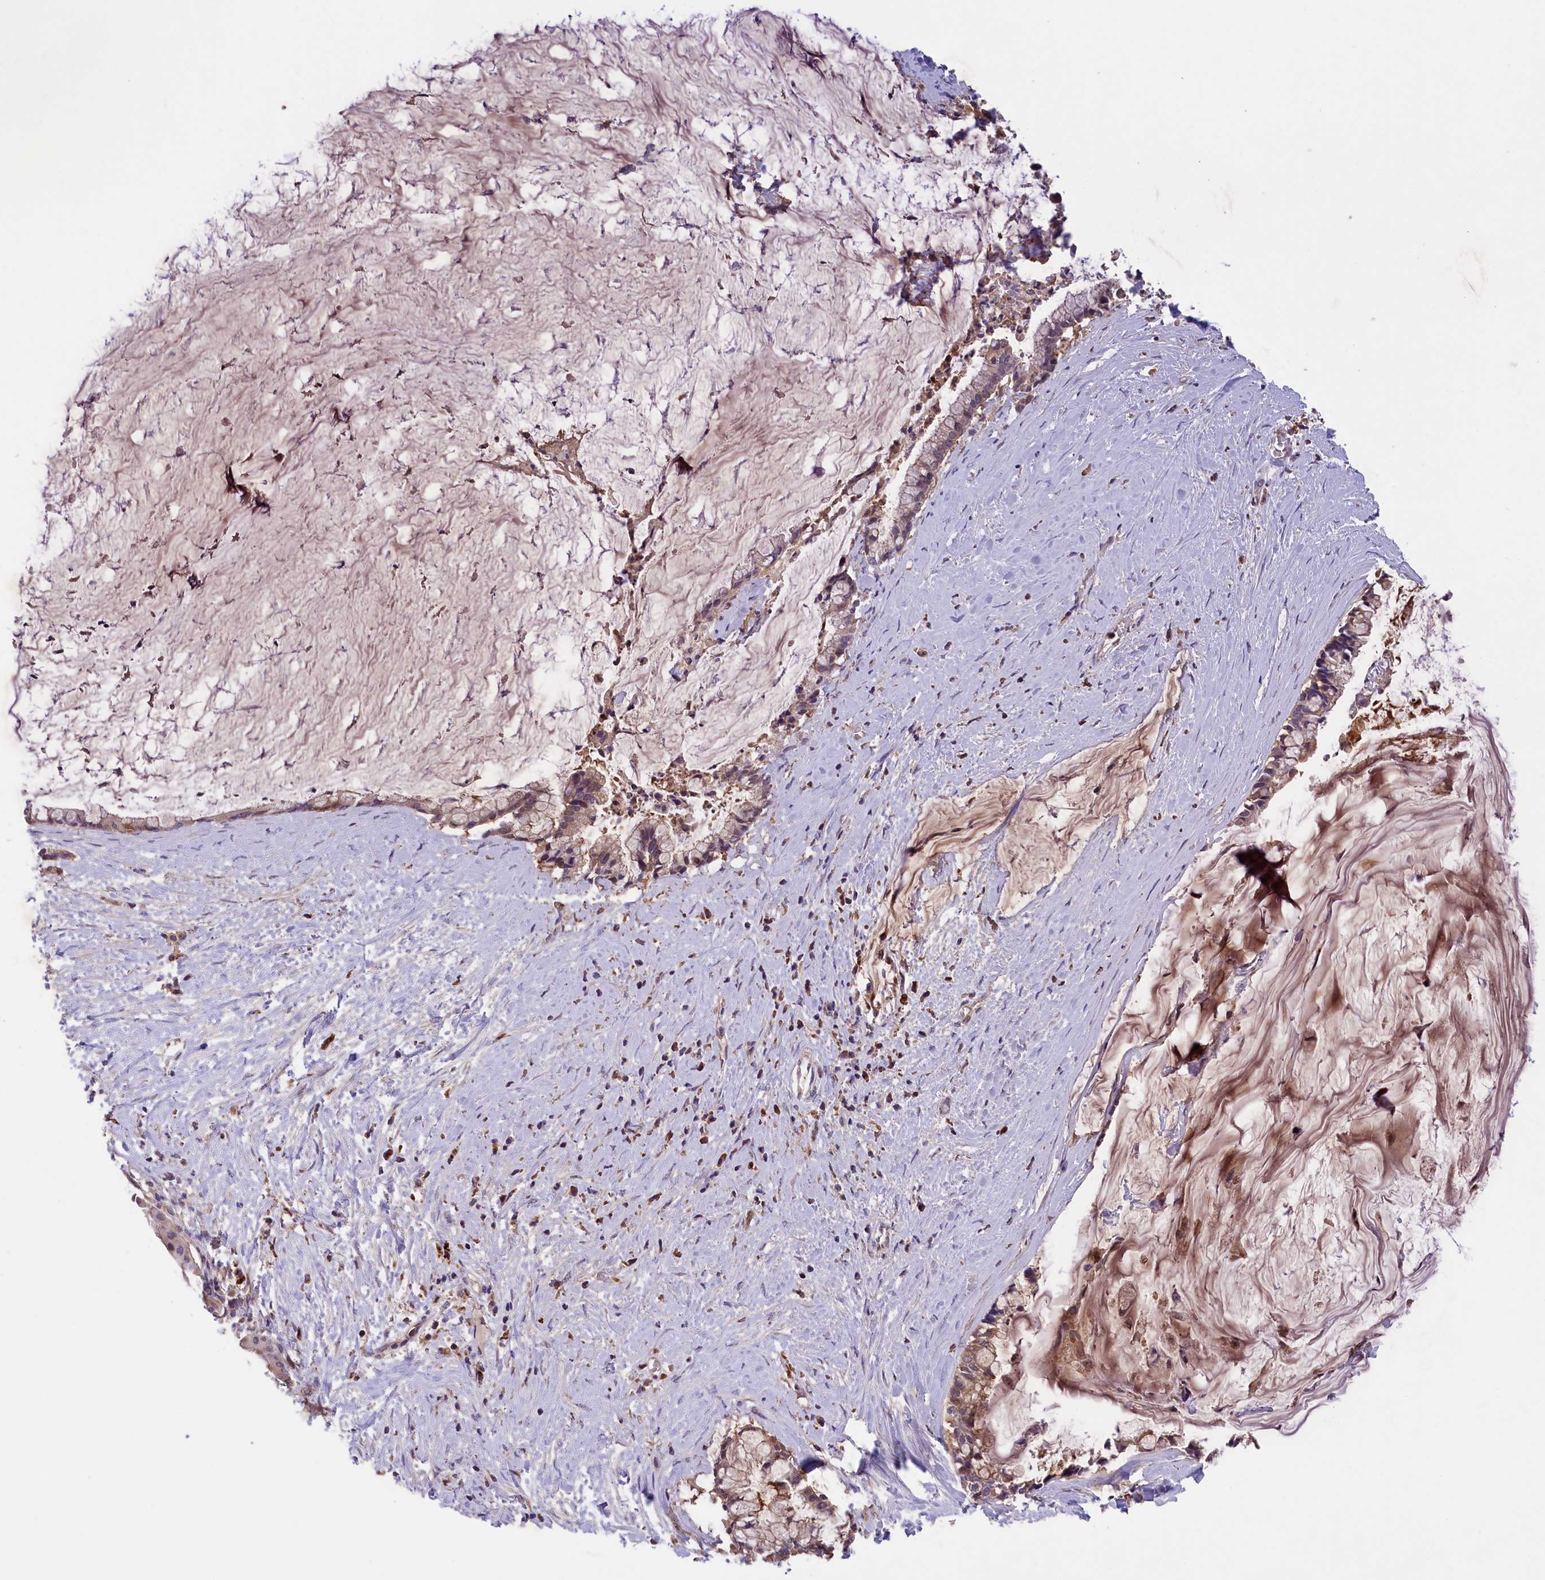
{"staining": {"intensity": "weak", "quantity": "25%-75%", "location": "cytoplasmic/membranous"}, "tissue": "pancreatic cancer", "cell_type": "Tumor cells", "image_type": "cancer", "snomed": [{"axis": "morphology", "description": "Adenocarcinoma, NOS"}, {"axis": "topography", "description": "Pancreas"}], "caption": "This is a photomicrograph of immunohistochemistry staining of pancreatic cancer (adenocarcinoma), which shows weak staining in the cytoplasmic/membranous of tumor cells.", "gene": "STYX", "patient": {"sex": "male", "age": 41}}